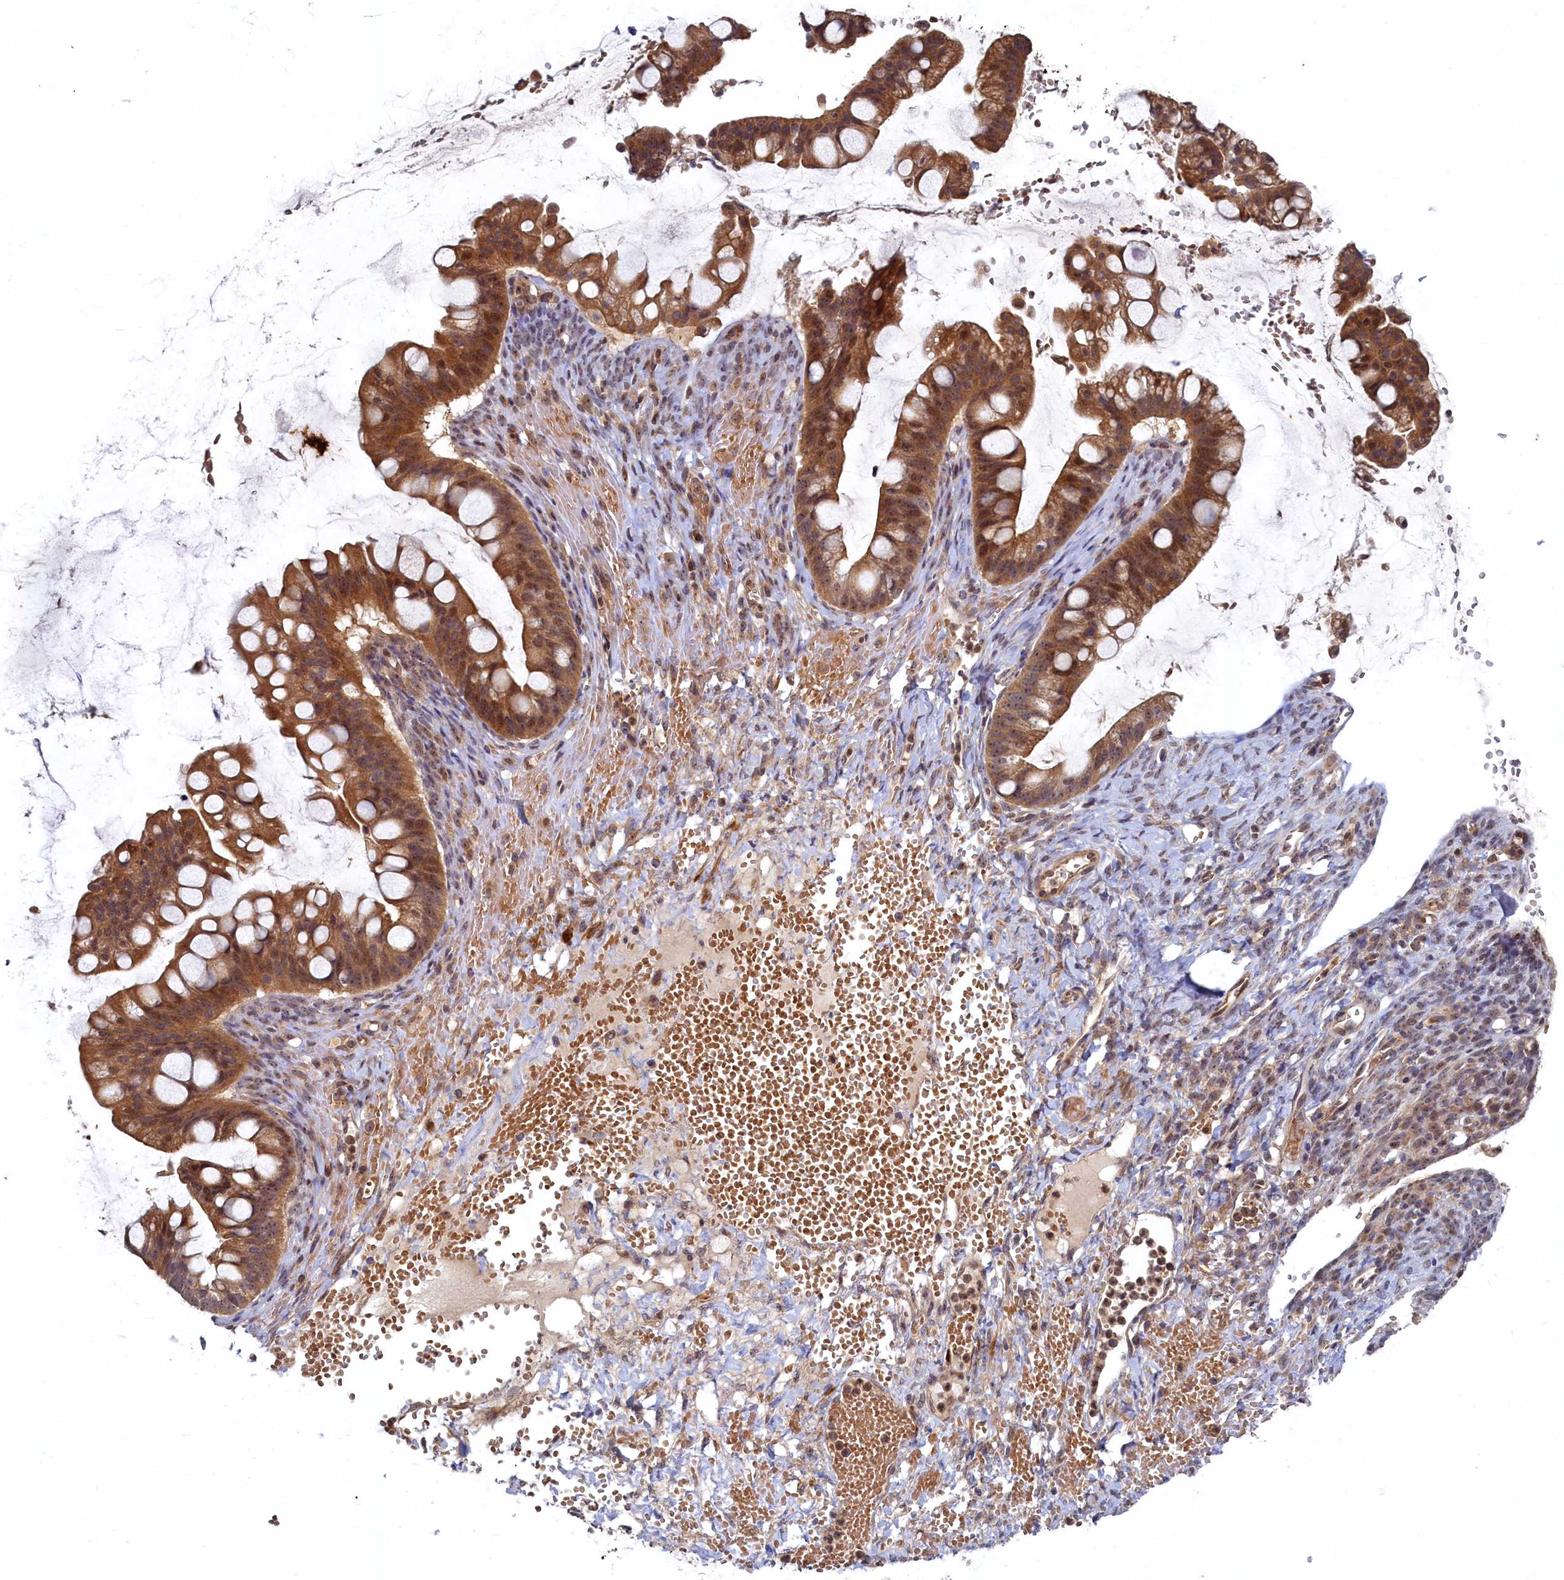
{"staining": {"intensity": "moderate", "quantity": ">75%", "location": "cytoplasmic/membranous,nuclear"}, "tissue": "ovarian cancer", "cell_type": "Tumor cells", "image_type": "cancer", "snomed": [{"axis": "morphology", "description": "Cystadenocarcinoma, mucinous, NOS"}, {"axis": "topography", "description": "Ovary"}], "caption": "IHC image of neoplastic tissue: human ovarian mucinous cystadenocarcinoma stained using immunohistochemistry demonstrates medium levels of moderate protein expression localized specifically in the cytoplasmic/membranous and nuclear of tumor cells, appearing as a cytoplasmic/membranous and nuclear brown color.", "gene": "CEP20", "patient": {"sex": "female", "age": 73}}